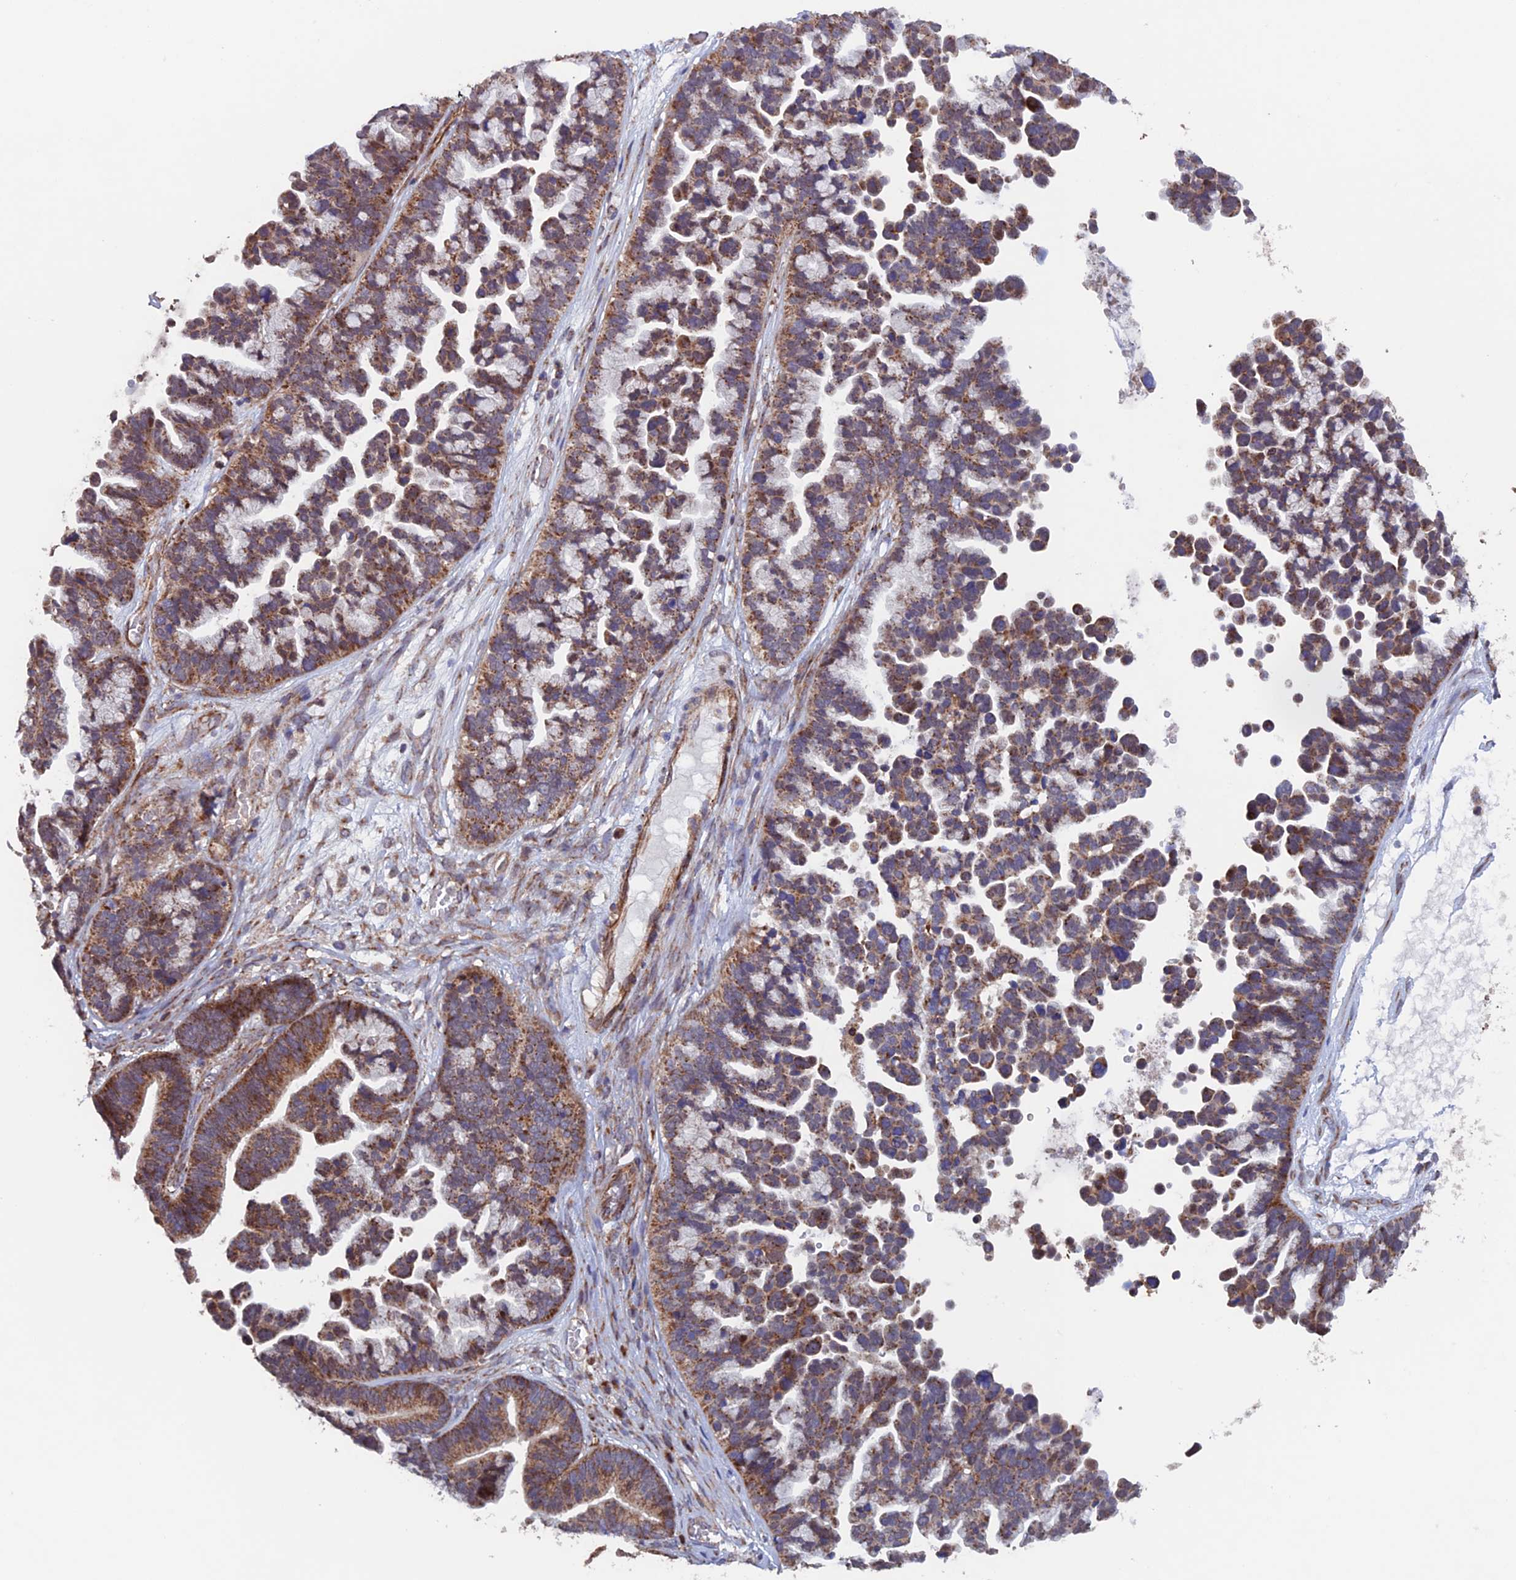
{"staining": {"intensity": "moderate", "quantity": ">75%", "location": "cytoplasmic/membranous"}, "tissue": "ovarian cancer", "cell_type": "Tumor cells", "image_type": "cancer", "snomed": [{"axis": "morphology", "description": "Cystadenocarcinoma, serous, NOS"}, {"axis": "topography", "description": "Ovary"}], "caption": "An immunohistochemistry histopathology image of tumor tissue is shown. Protein staining in brown highlights moderate cytoplasmic/membranous positivity in ovarian serous cystadenocarcinoma within tumor cells.", "gene": "MRPL1", "patient": {"sex": "female", "age": 56}}